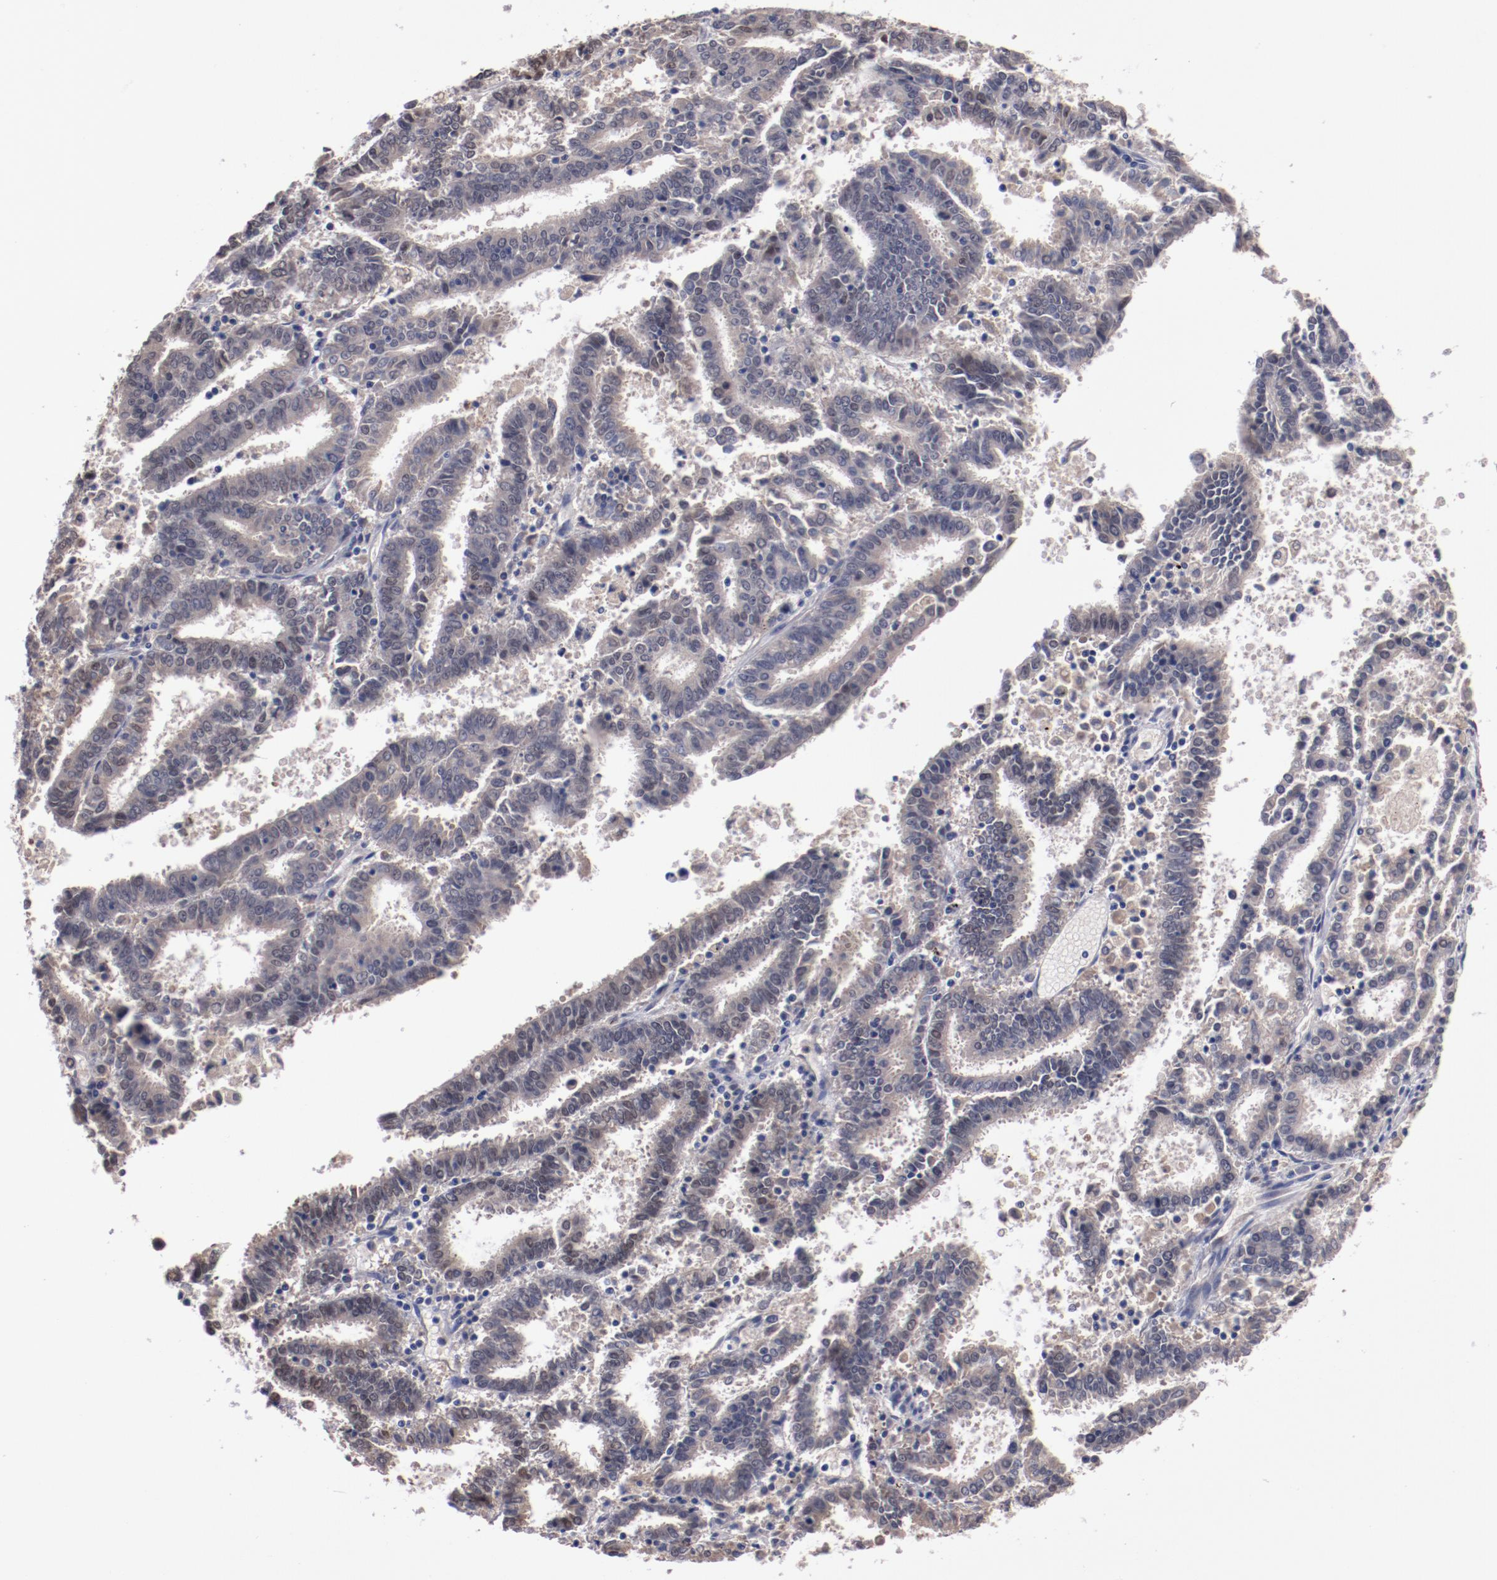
{"staining": {"intensity": "weak", "quantity": "25%-75%", "location": "cytoplasmic/membranous"}, "tissue": "endometrial cancer", "cell_type": "Tumor cells", "image_type": "cancer", "snomed": [{"axis": "morphology", "description": "Adenocarcinoma, NOS"}, {"axis": "topography", "description": "Uterus"}], "caption": "A low amount of weak cytoplasmic/membranous expression is present in approximately 25%-75% of tumor cells in endometrial cancer (adenocarcinoma) tissue.", "gene": "FAM81A", "patient": {"sex": "female", "age": 83}}